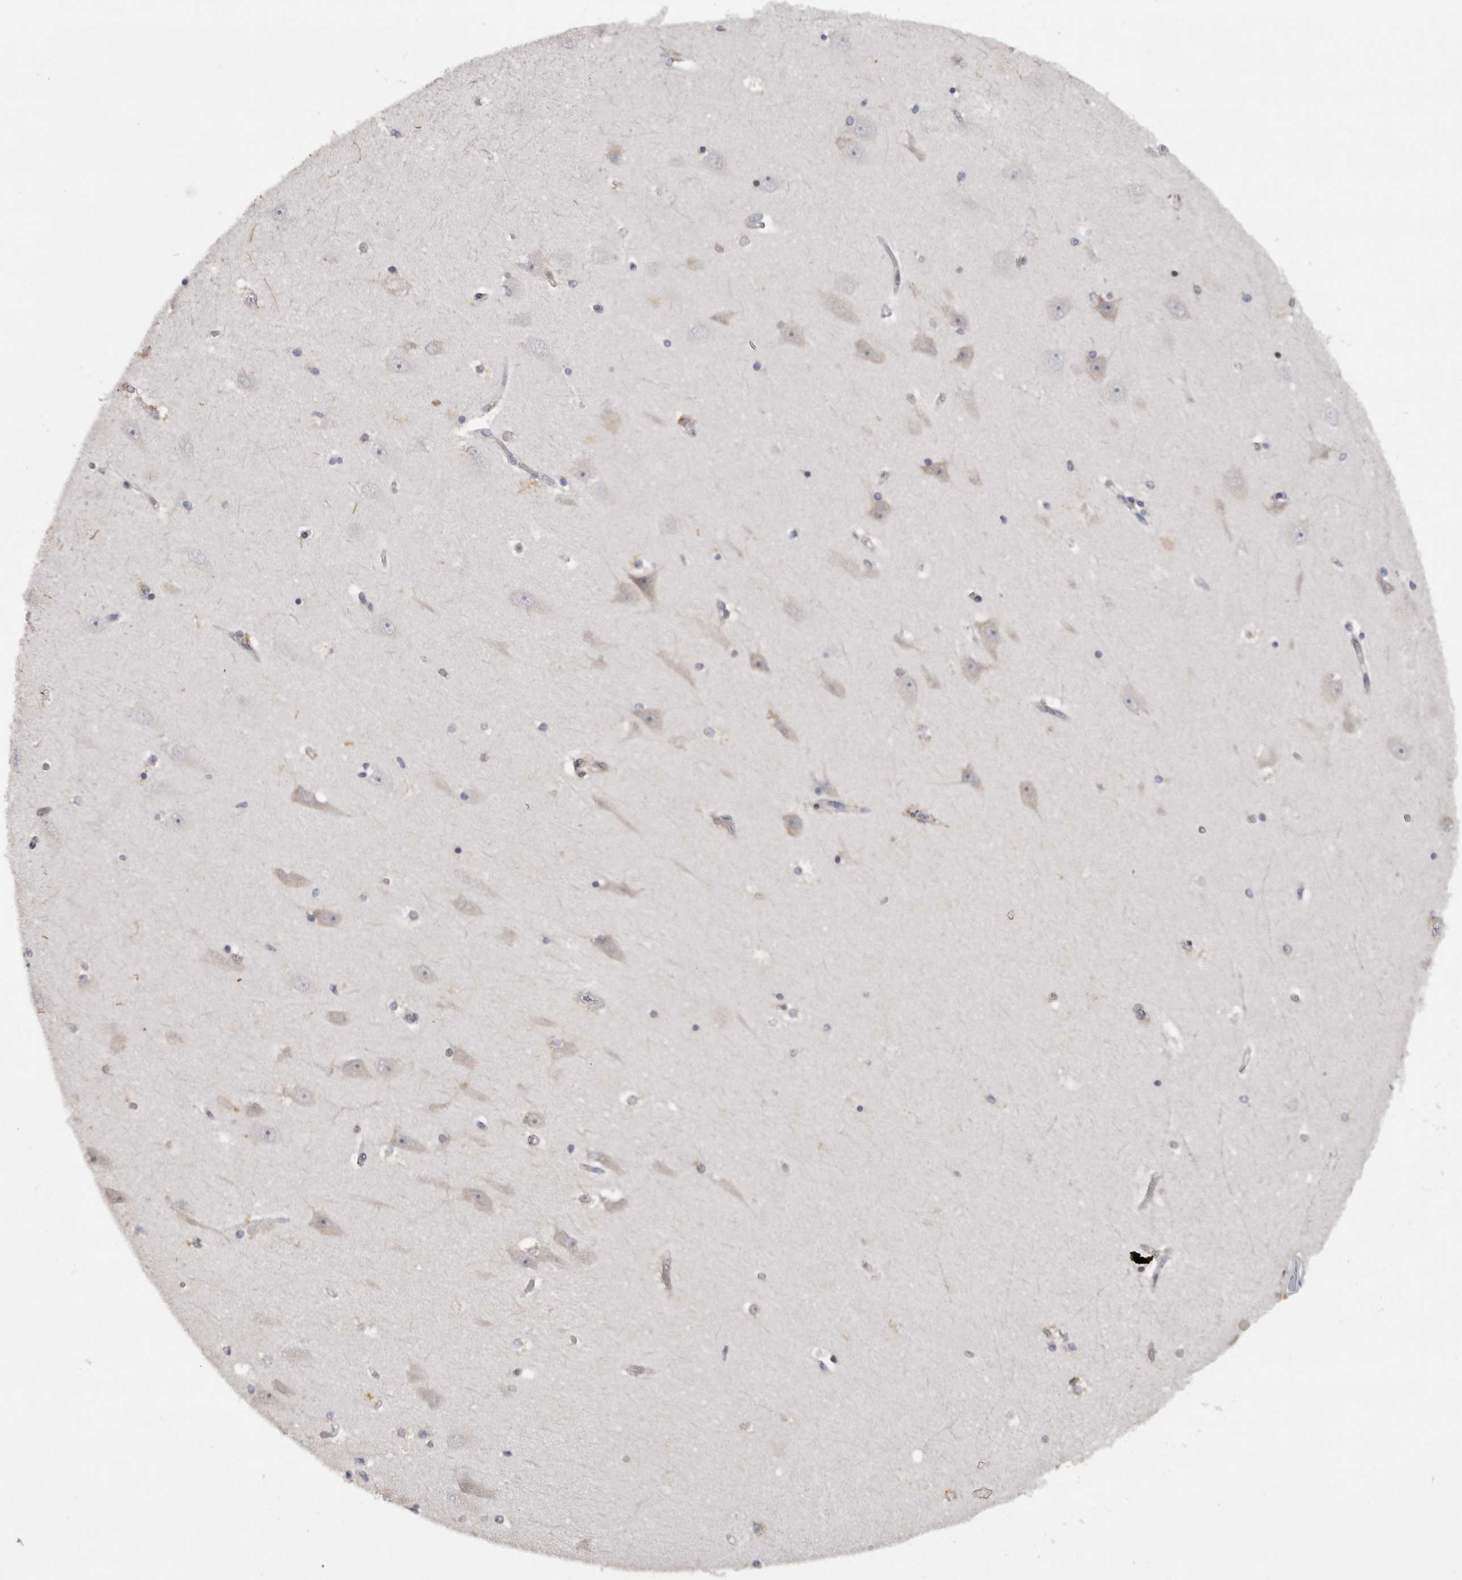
{"staining": {"intensity": "moderate", "quantity": "<25%", "location": "cytoplasmic/membranous"}, "tissue": "hippocampus", "cell_type": "Glial cells", "image_type": "normal", "snomed": [{"axis": "morphology", "description": "Normal tissue, NOS"}, {"axis": "topography", "description": "Hippocampus"}], "caption": "DAB (3,3'-diaminobenzidine) immunohistochemical staining of unremarkable human hippocampus displays moderate cytoplasmic/membranous protein expression in approximately <25% of glial cells. Immunohistochemistry (ihc) stains the protein in brown and the nuclei are stained blue.", "gene": "DYRK2", "patient": {"sex": "male", "age": 45}}